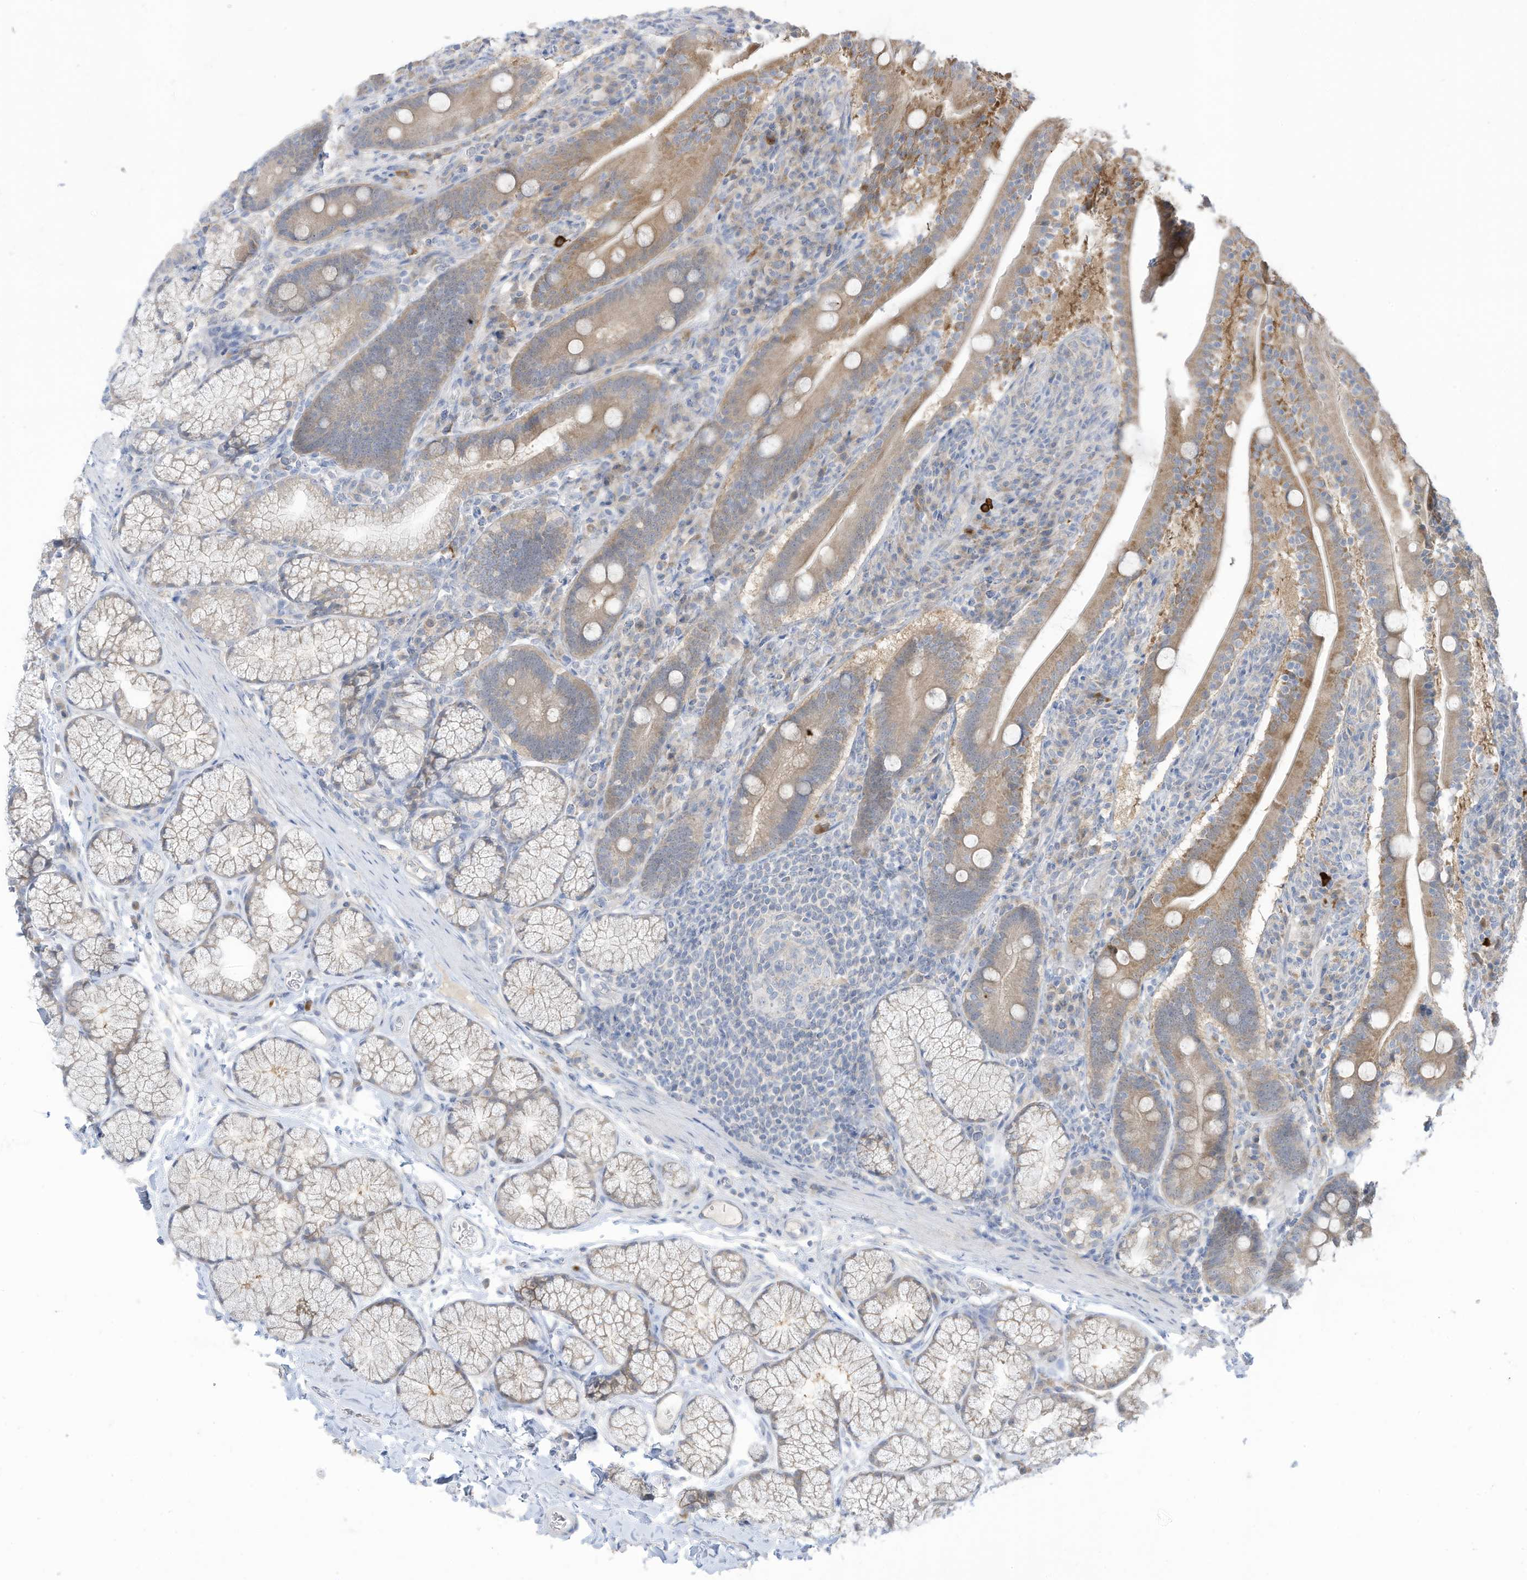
{"staining": {"intensity": "moderate", "quantity": ">75%", "location": "cytoplasmic/membranous"}, "tissue": "duodenum", "cell_type": "Glandular cells", "image_type": "normal", "snomed": [{"axis": "morphology", "description": "Normal tissue, NOS"}, {"axis": "topography", "description": "Duodenum"}], "caption": "A high-resolution histopathology image shows immunohistochemistry staining of normal duodenum, which shows moderate cytoplasmic/membranous expression in approximately >75% of glandular cells.", "gene": "LRRN2", "patient": {"sex": "male", "age": 35}}